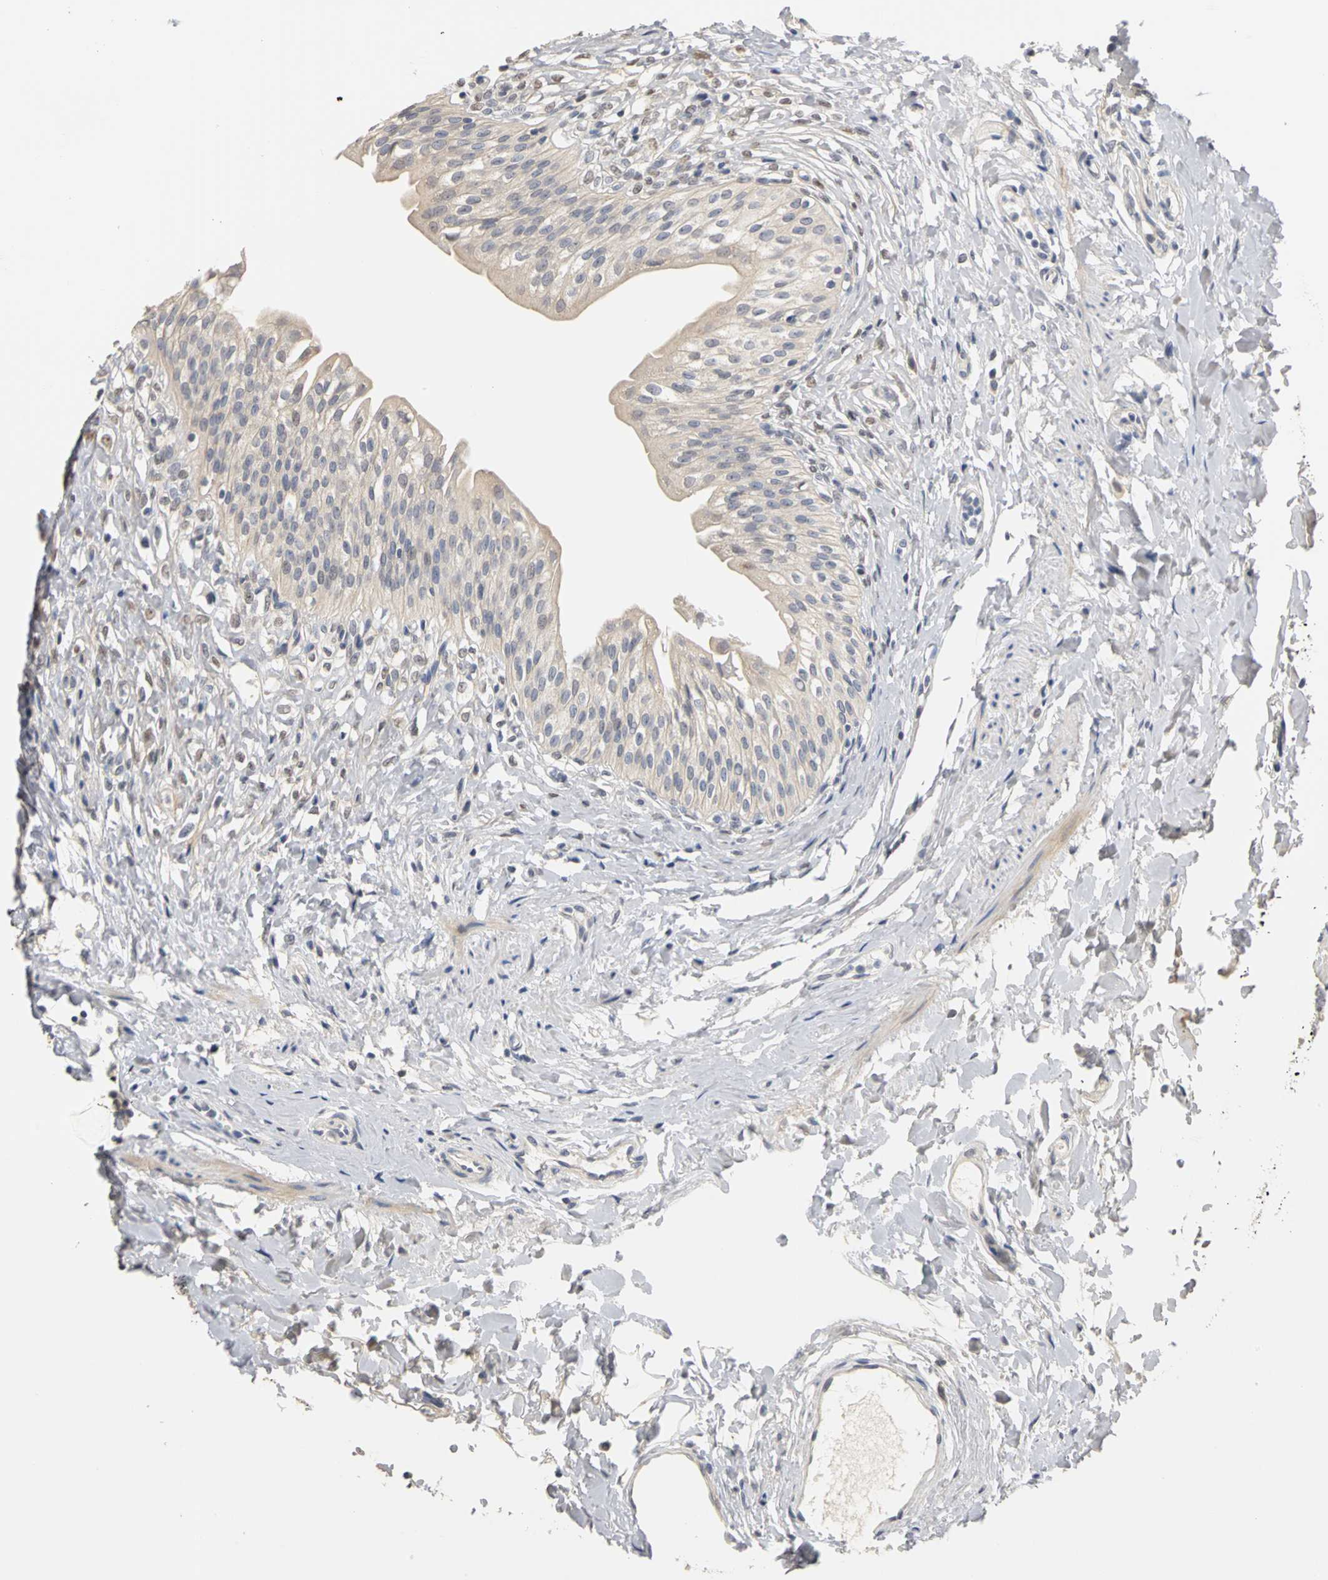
{"staining": {"intensity": "weak", "quantity": ">75%", "location": "cytoplasmic/membranous"}, "tissue": "urinary bladder", "cell_type": "Urothelial cells", "image_type": "normal", "snomed": [{"axis": "morphology", "description": "Normal tissue, NOS"}, {"axis": "topography", "description": "Urinary bladder"}], "caption": "High-magnification brightfield microscopy of unremarkable urinary bladder stained with DAB (brown) and counterstained with hematoxylin (blue). urothelial cells exhibit weak cytoplasmic/membranous staining is identified in about>75% of cells.", "gene": "PGR", "patient": {"sex": "female", "age": 80}}